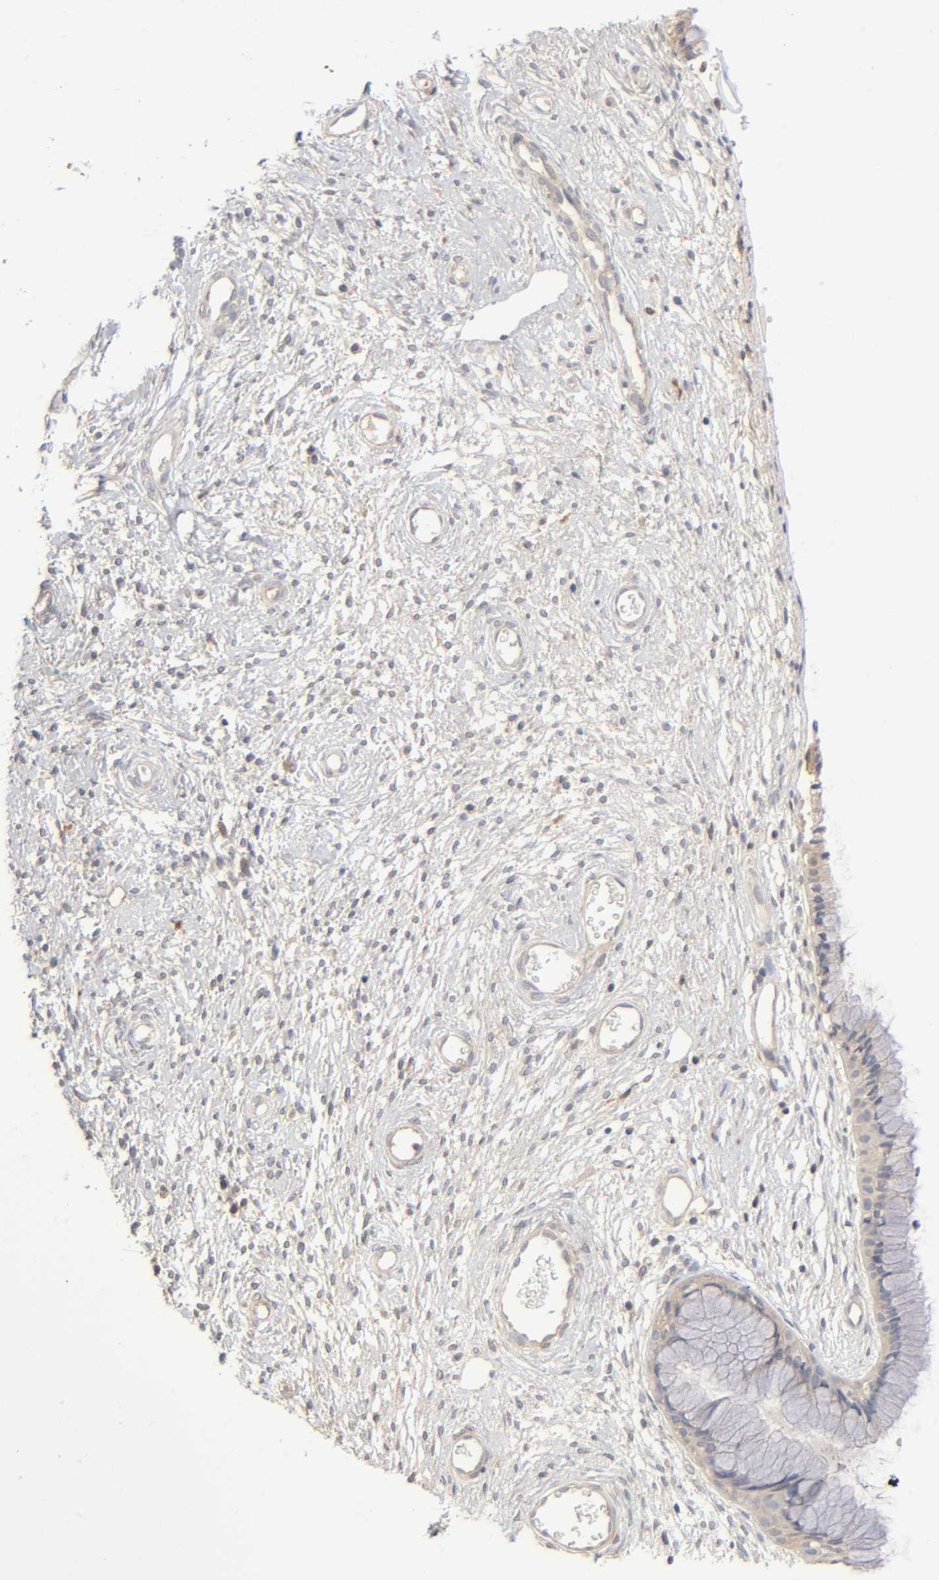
{"staining": {"intensity": "weak", "quantity": ">75%", "location": "cytoplasmic/membranous"}, "tissue": "cervix", "cell_type": "Glandular cells", "image_type": "normal", "snomed": [{"axis": "morphology", "description": "Normal tissue, NOS"}, {"axis": "topography", "description": "Cervix"}], "caption": "Brown immunohistochemical staining in unremarkable human cervix reveals weak cytoplasmic/membranous expression in about >75% of glandular cells. The staining was performed using DAB (3,3'-diaminobenzidine), with brown indicating positive protein expression. Nuclei are stained blue with hematoxylin.", "gene": "CPB2", "patient": {"sex": "female", "age": 55}}